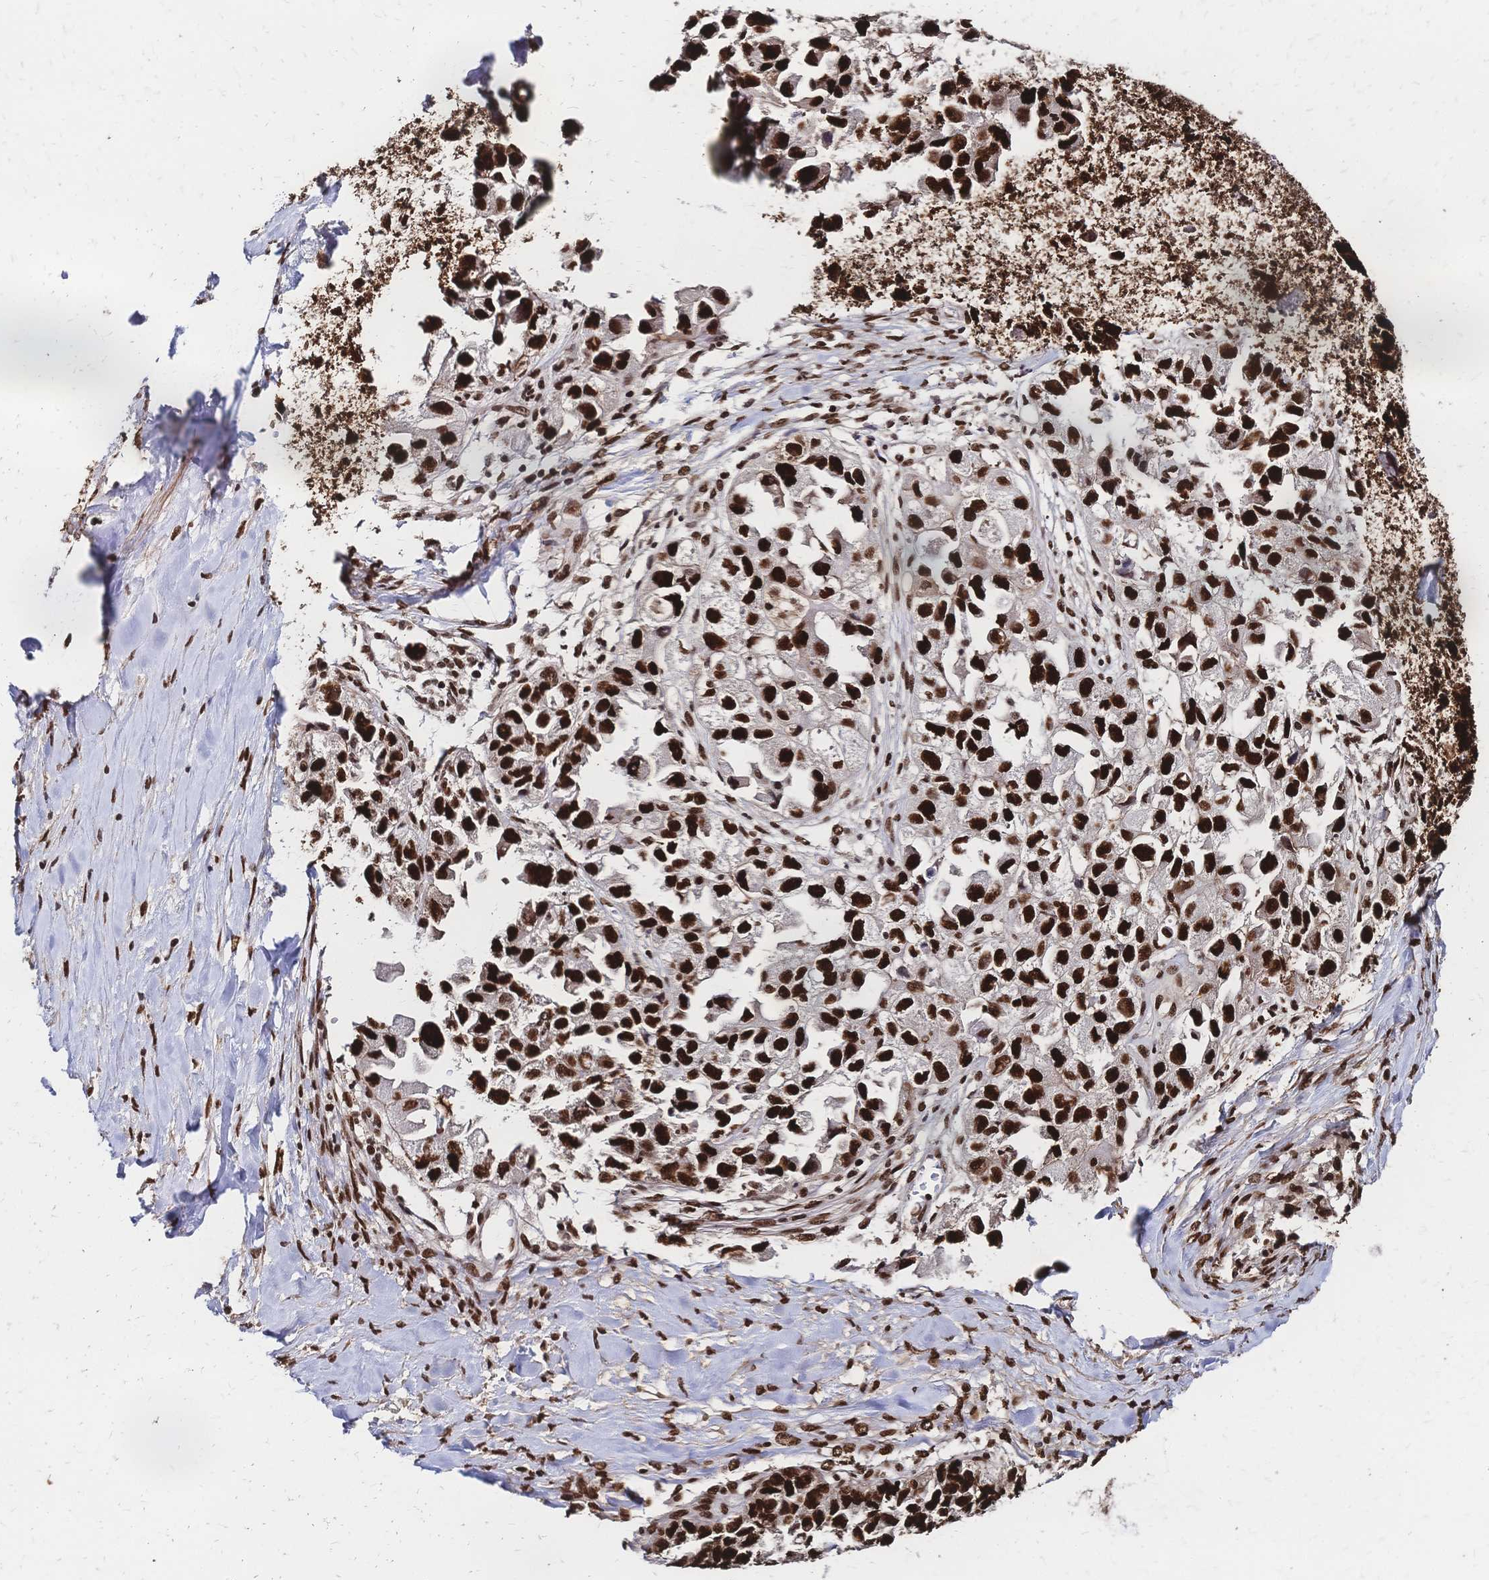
{"staining": {"intensity": "strong", "quantity": ">75%", "location": "nuclear"}, "tissue": "ovarian cancer", "cell_type": "Tumor cells", "image_type": "cancer", "snomed": [{"axis": "morphology", "description": "Cystadenocarcinoma, serous, NOS"}, {"axis": "topography", "description": "Ovary"}], "caption": "Immunohistochemical staining of serous cystadenocarcinoma (ovarian) shows high levels of strong nuclear protein expression in about >75% of tumor cells. The staining is performed using DAB brown chromogen to label protein expression. The nuclei are counter-stained blue using hematoxylin.", "gene": "HDGF", "patient": {"sex": "female", "age": 84}}